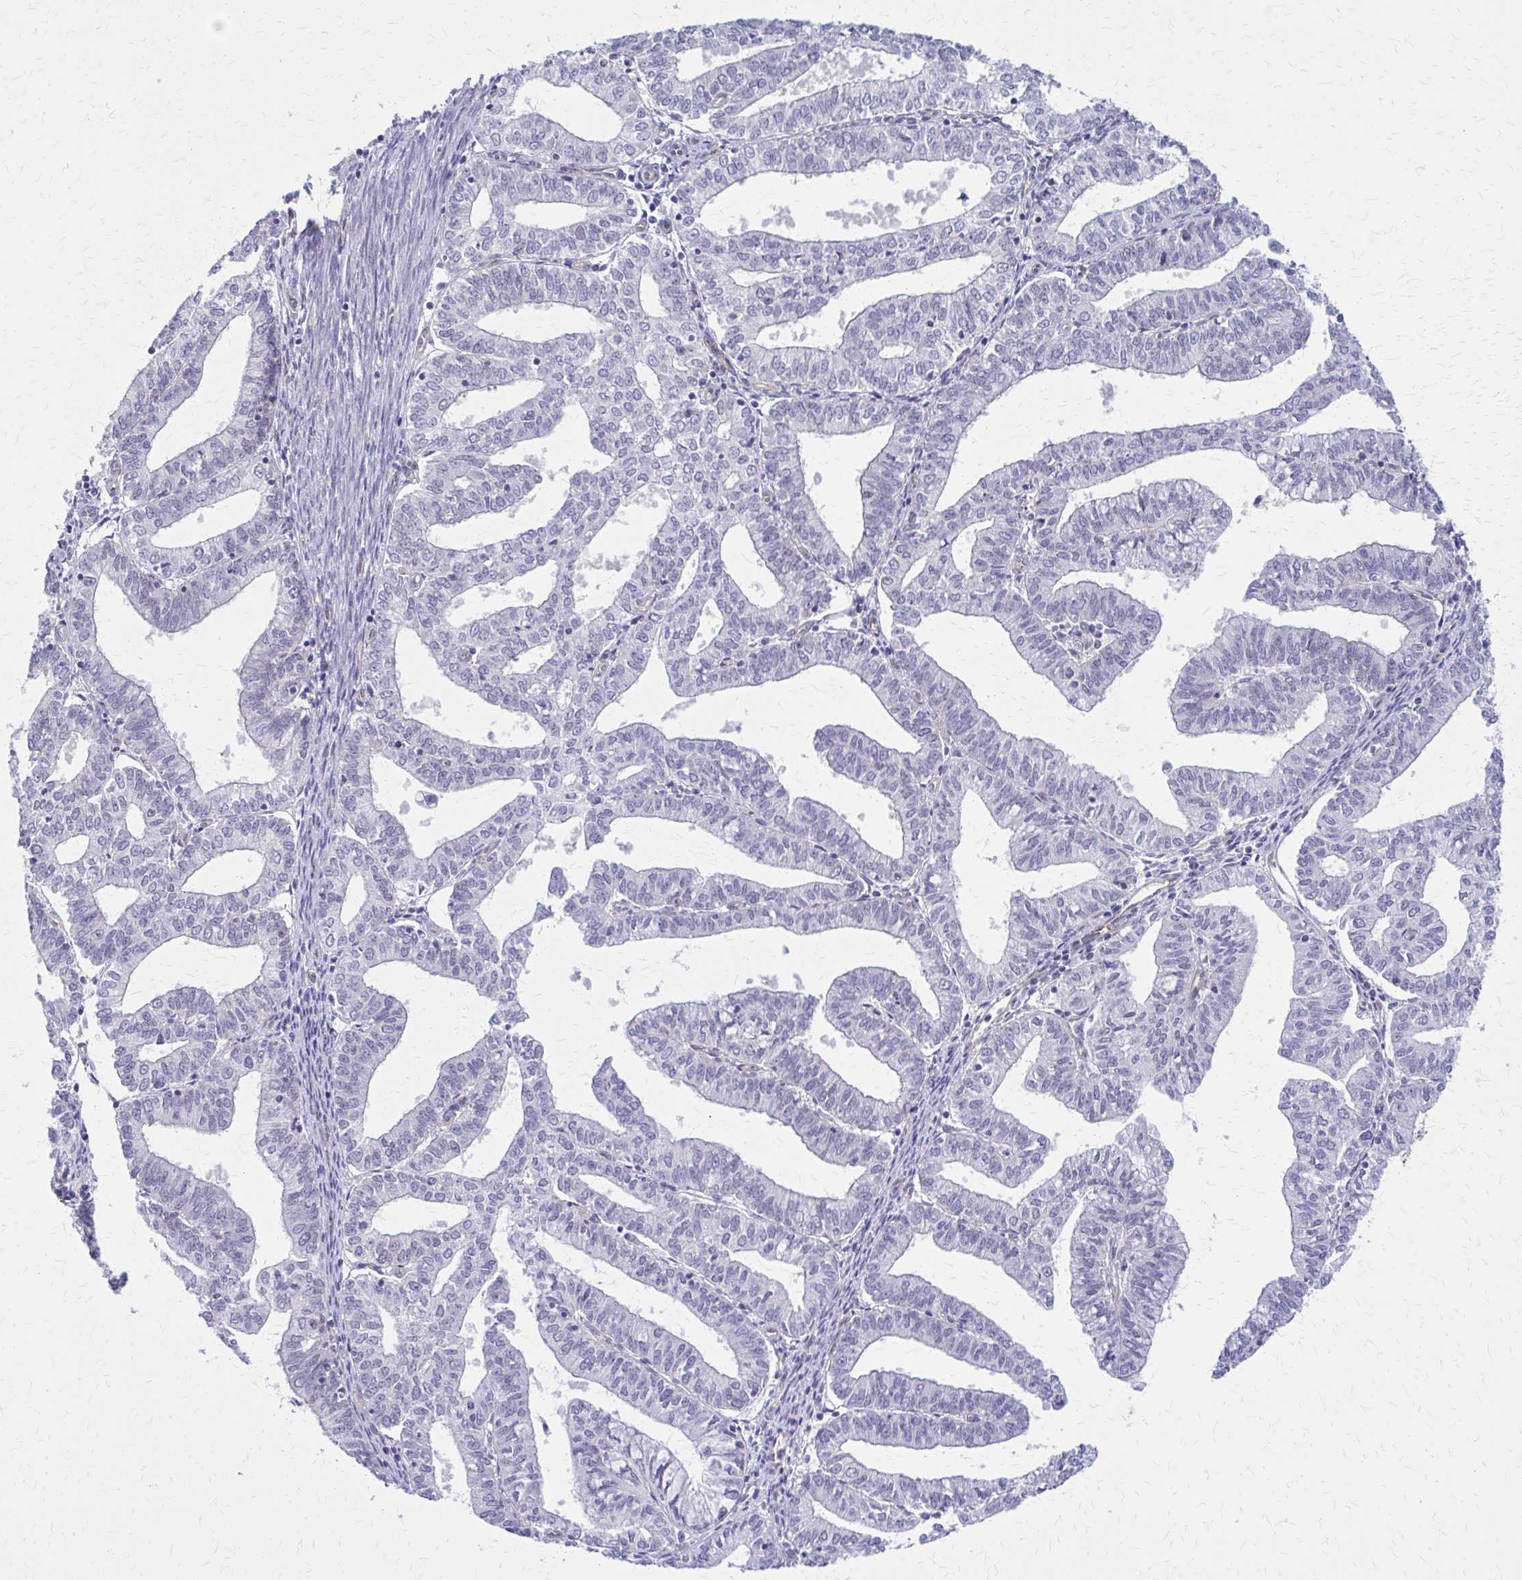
{"staining": {"intensity": "negative", "quantity": "none", "location": "none"}, "tissue": "endometrial cancer", "cell_type": "Tumor cells", "image_type": "cancer", "snomed": [{"axis": "morphology", "description": "Adenocarcinoma, NOS"}, {"axis": "topography", "description": "Endometrium"}], "caption": "Image shows no significant protein positivity in tumor cells of endometrial cancer (adenocarcinoma). The staining was performed using DAB (3,3'-diaminobenzidine) to visualize the protein expression in brown, while the nuclei were stained in blue with hematoxylin (Magnification: 20x).", "gene": "CLIC2", "patient": {"sex": "female", "age": 61}}